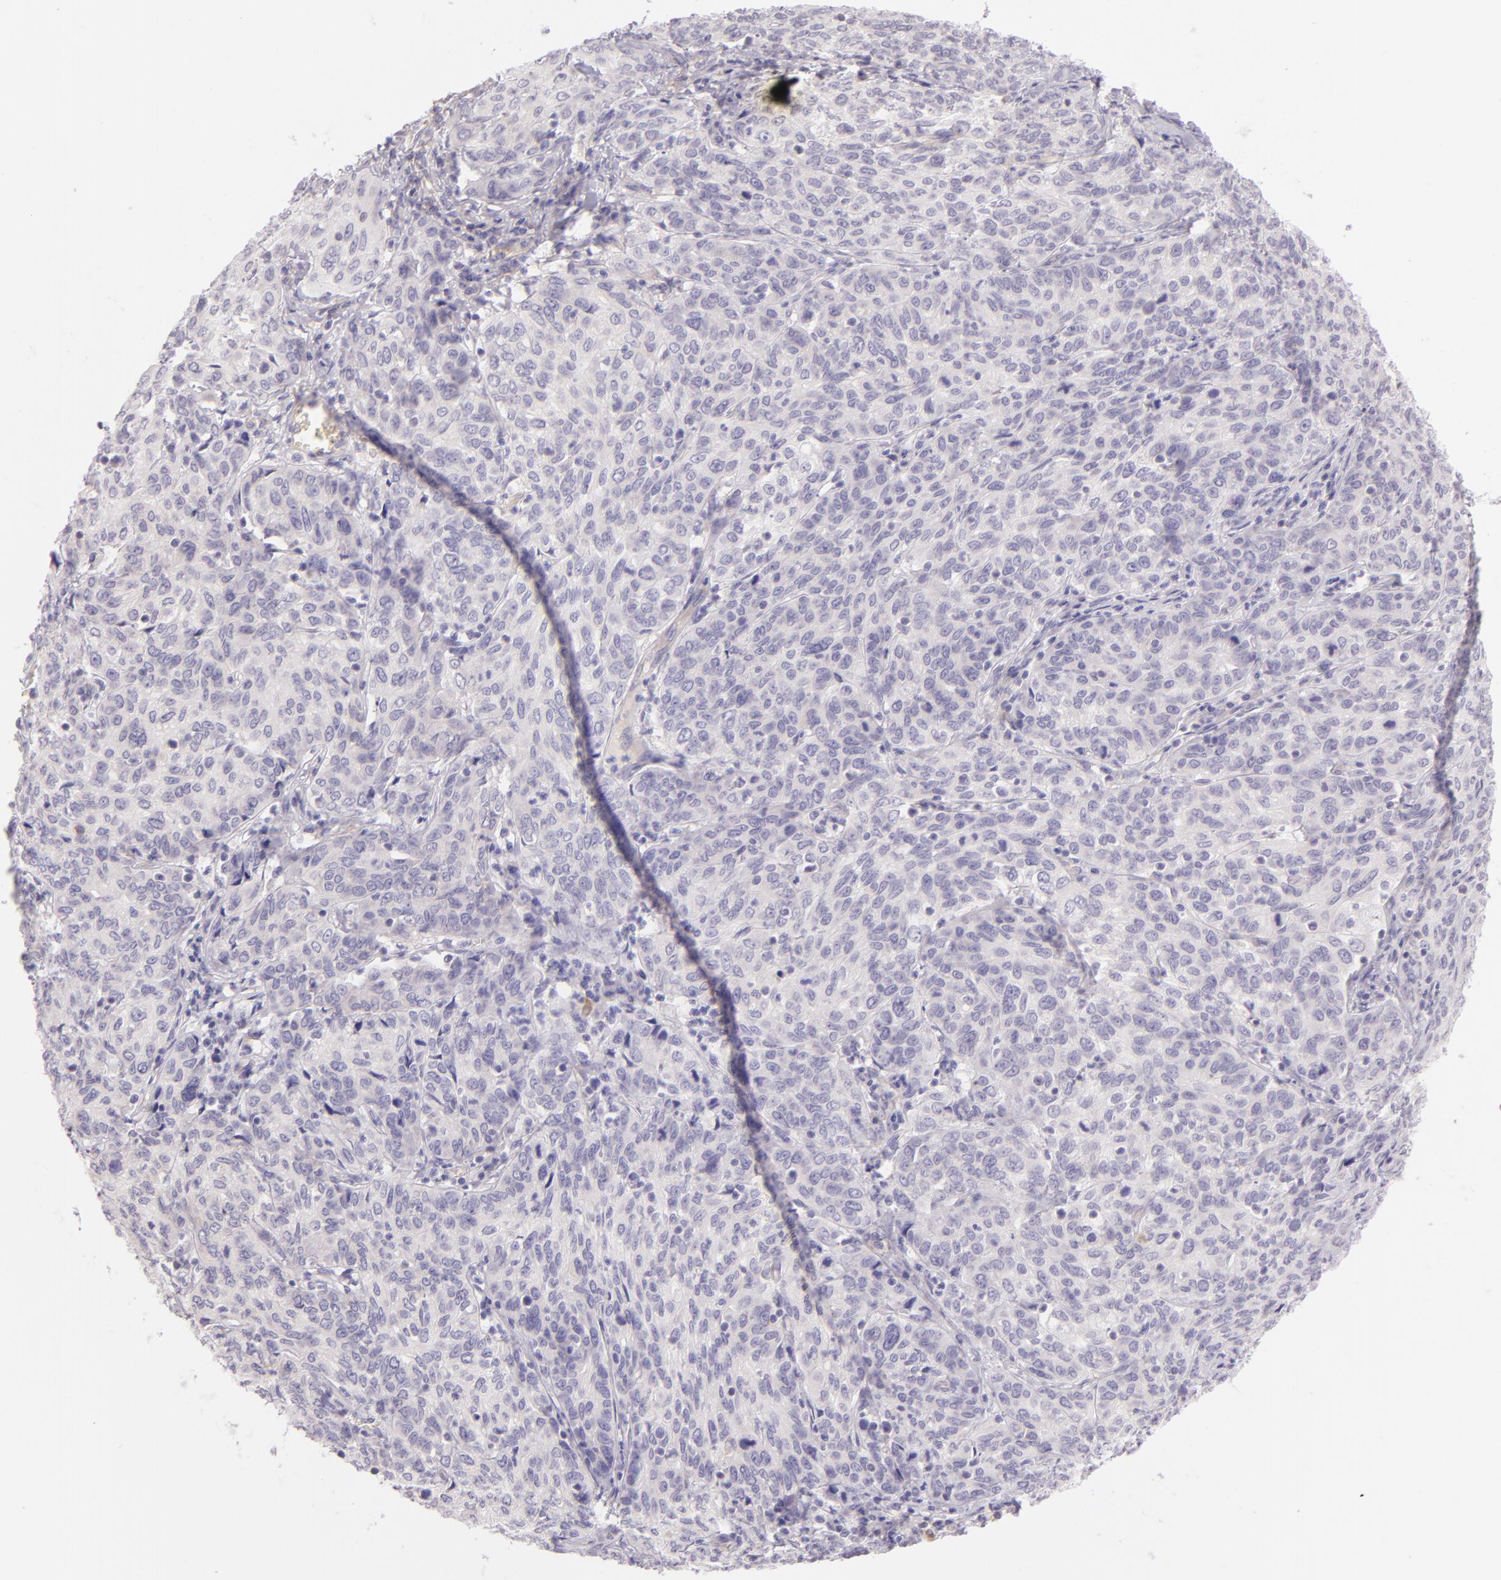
{"staining": {"intensity": "negative", "quantity": "none", "location": "none"}, "tissue": "cervical cancer", "cell_type": "Tumor cells", "image_type": "cancer", "snomed": [{"axis": "morphology", "description": "Squamous cell carcinoma, NOS"}, {"axis": "topography", "description": "Cervix"}], "caption": "Photomicrograph shows no significant protein staining in tumor cells of cervical cancer.", "gene": "ZC3H7B", "patient": {"sex": "female", "age": 38}}